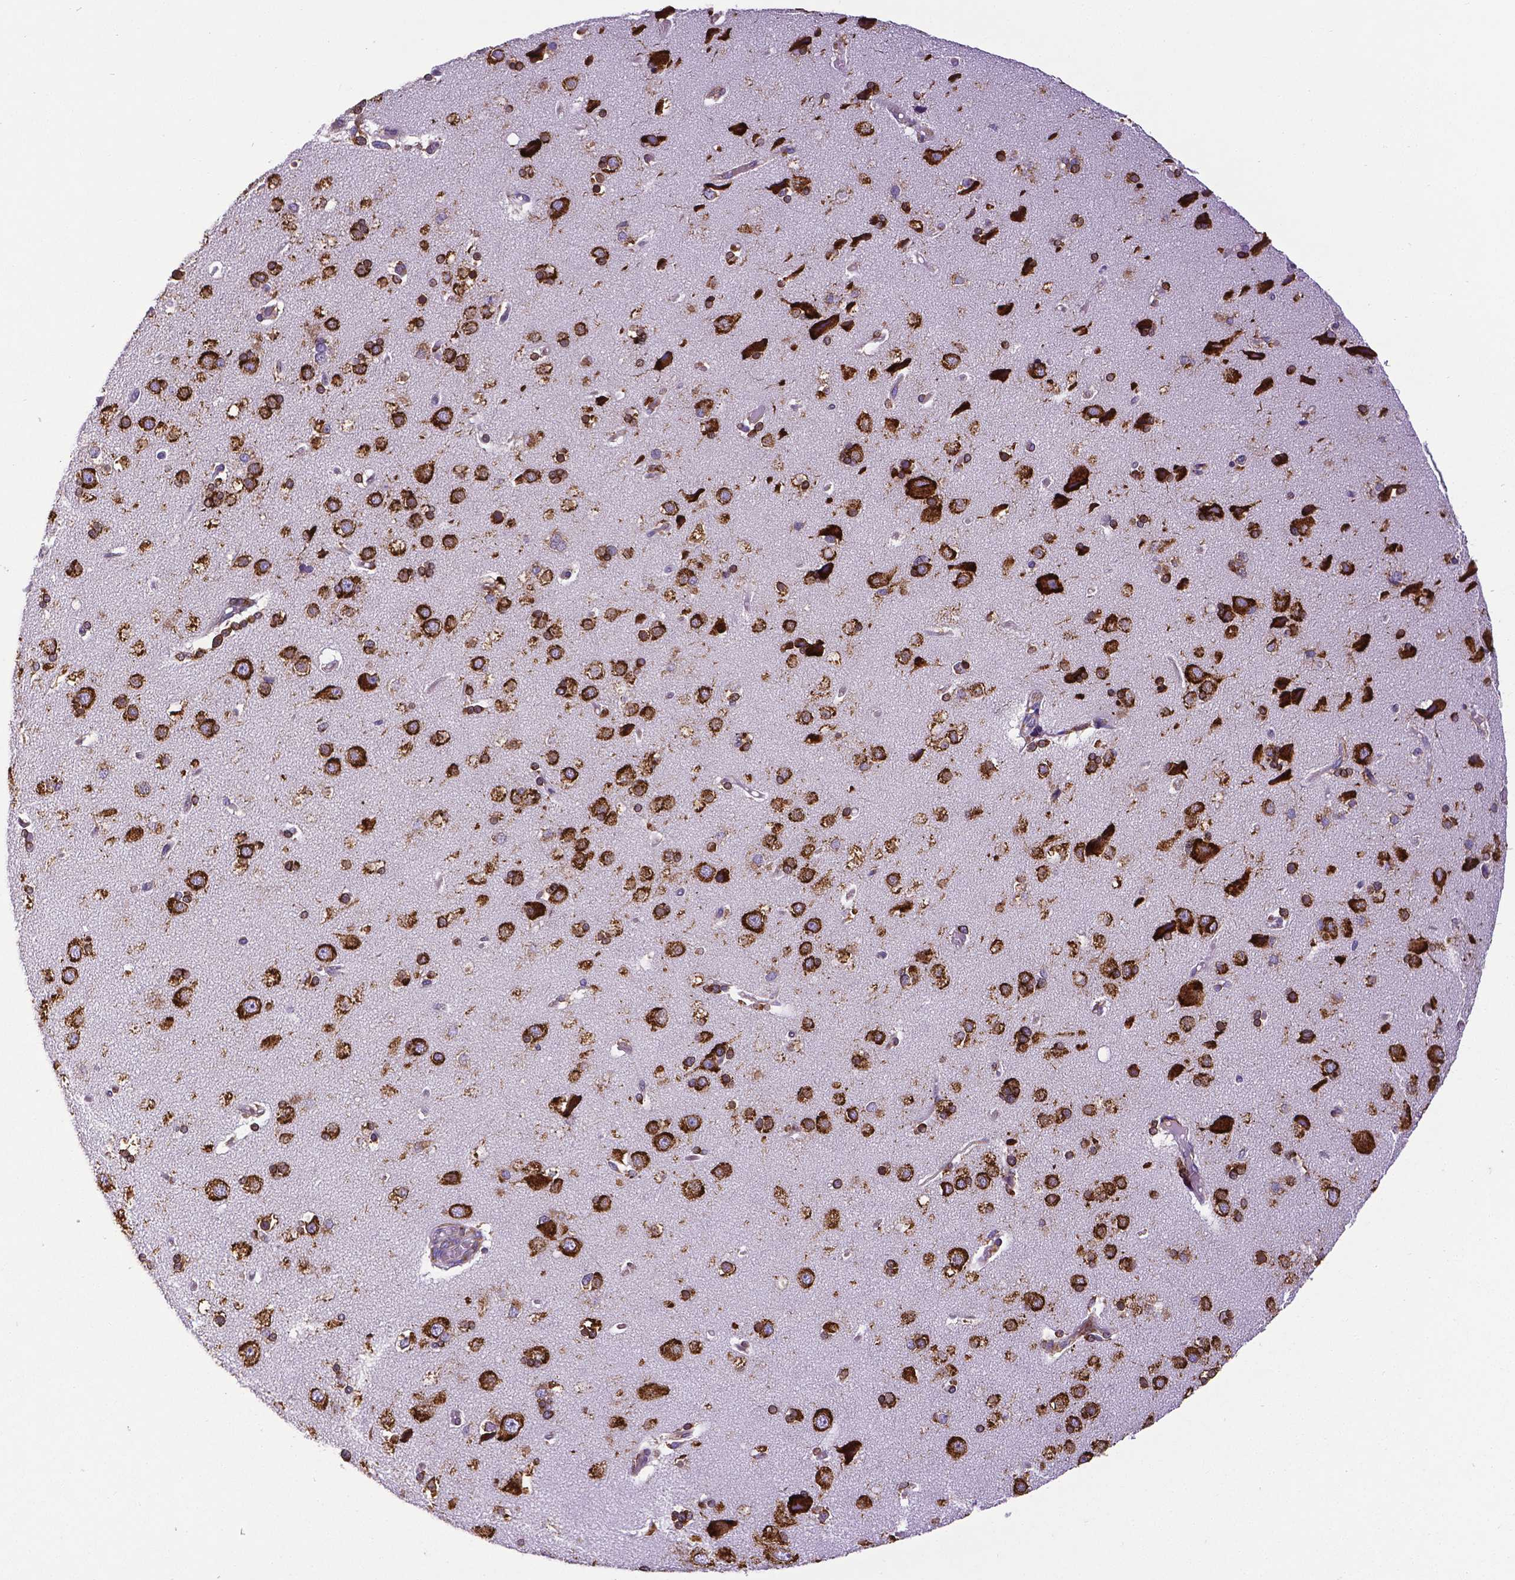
{"staining": {"intensity": "moderate", "quantity": "<25%", "location": "cytoplasmic/membranous"}, "tissue": "cerebral cortex", "cell_type": "Endothelial cells", "image_type": "normal", "snomed": [{"axis": "morphology", "description": "Normal tissue, NOS"}, {"axis": "morphology", "description": "Glioma, malignant, High grade"}, {"axis": "topography", "description": "Cerebral cortex"}], "caption": "Benign cerebral cortex was stained to show a protein in brown. There is low levels of moderate cytoplasmic/membranous positivity in approximately <25% of endothelial cells.", "gene": "MTDH", "patient": {"sex": "male", "age": 71}}